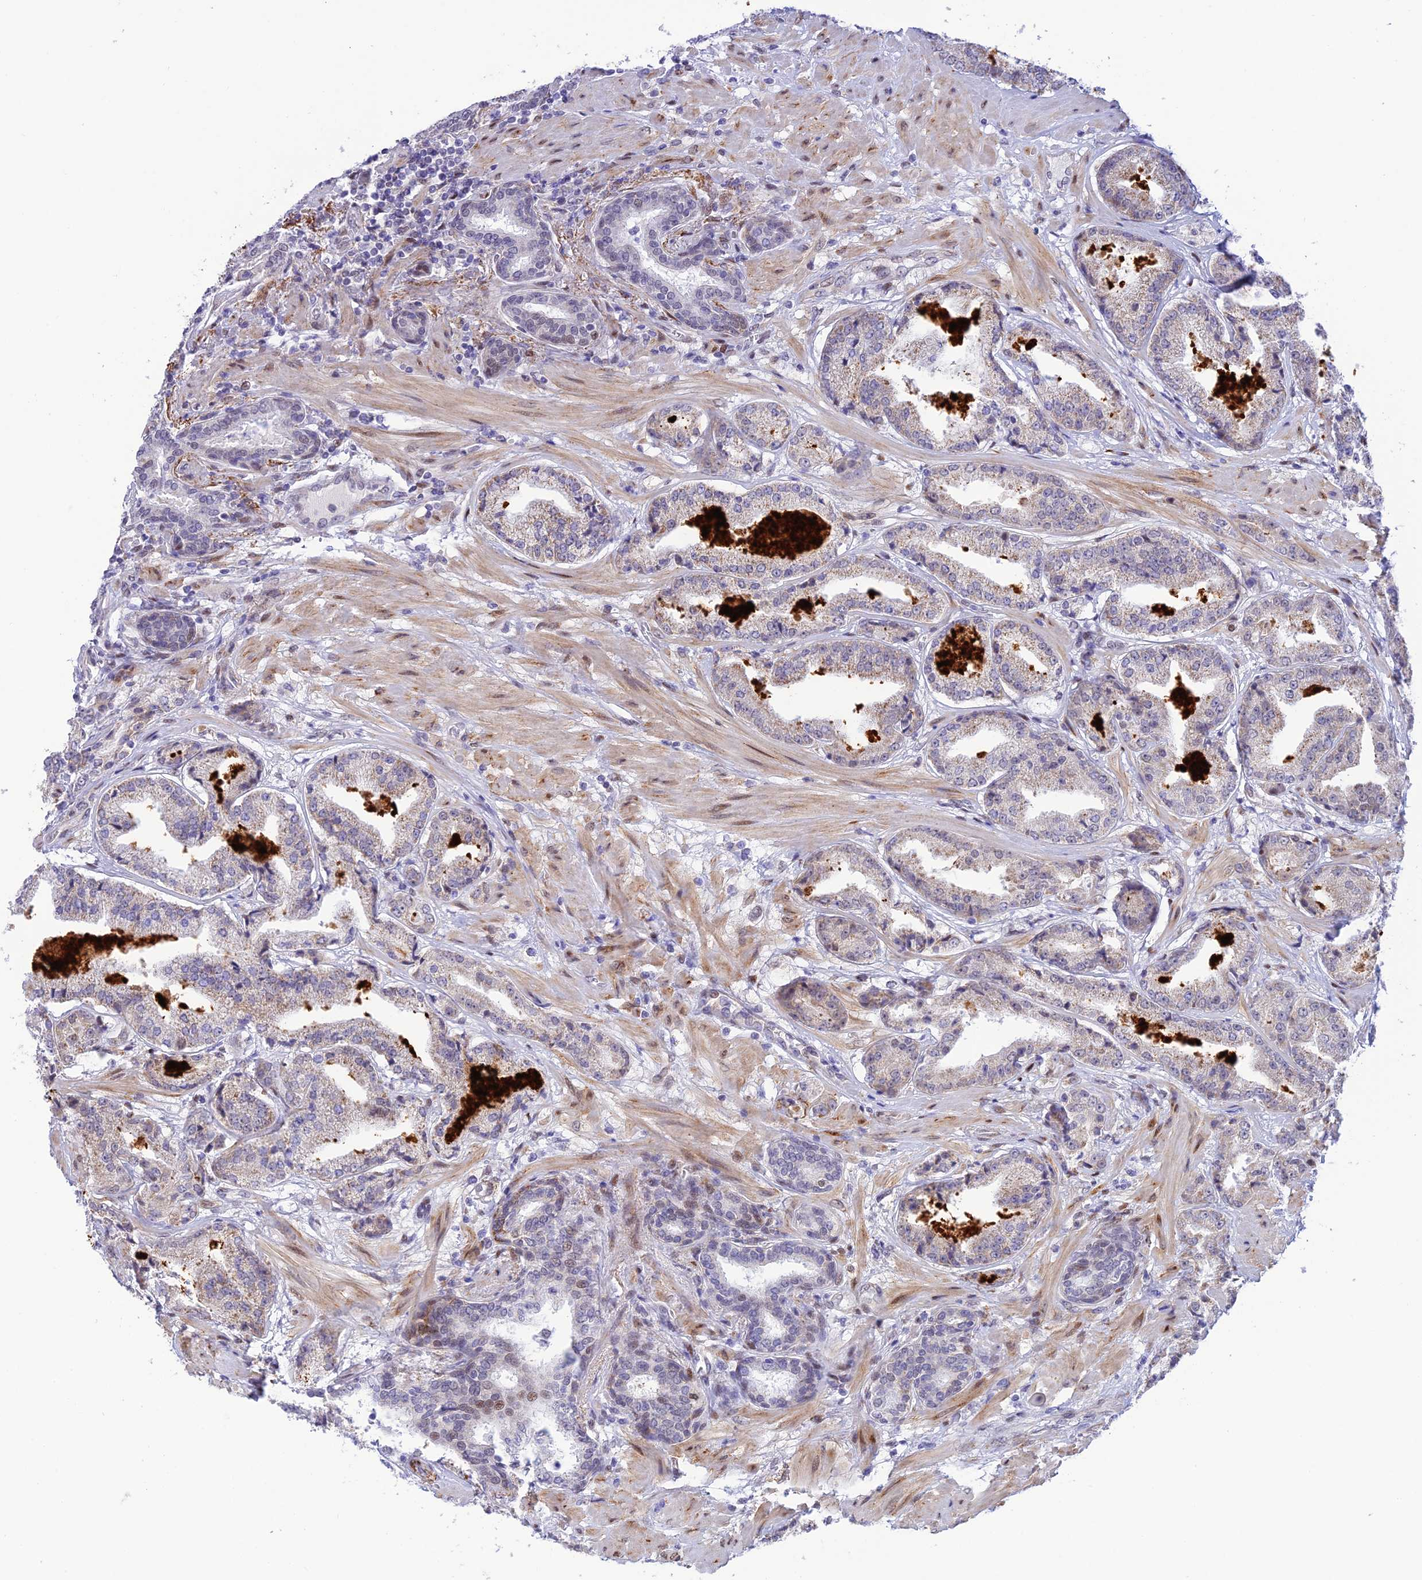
{"staining": {"intensity": "weak", "quantity": "<25%", "location": "cytoplasmic/membranous,nuclear"}, "tissue": "prostate cancer", "cell_type": "Tumor cells", "image_type": "cancer", "snomed": [{"axis": "morphology", "description": "Adenocarcinoma, High grade"}, {"axis": "topography", "description": "Prostate"}], "caption": "Tumor cells show no significant staining in prostate adenocarcinoma (high-grade).", "gene": "WDR55", "patient": {"sex": "male", "age": 63}}